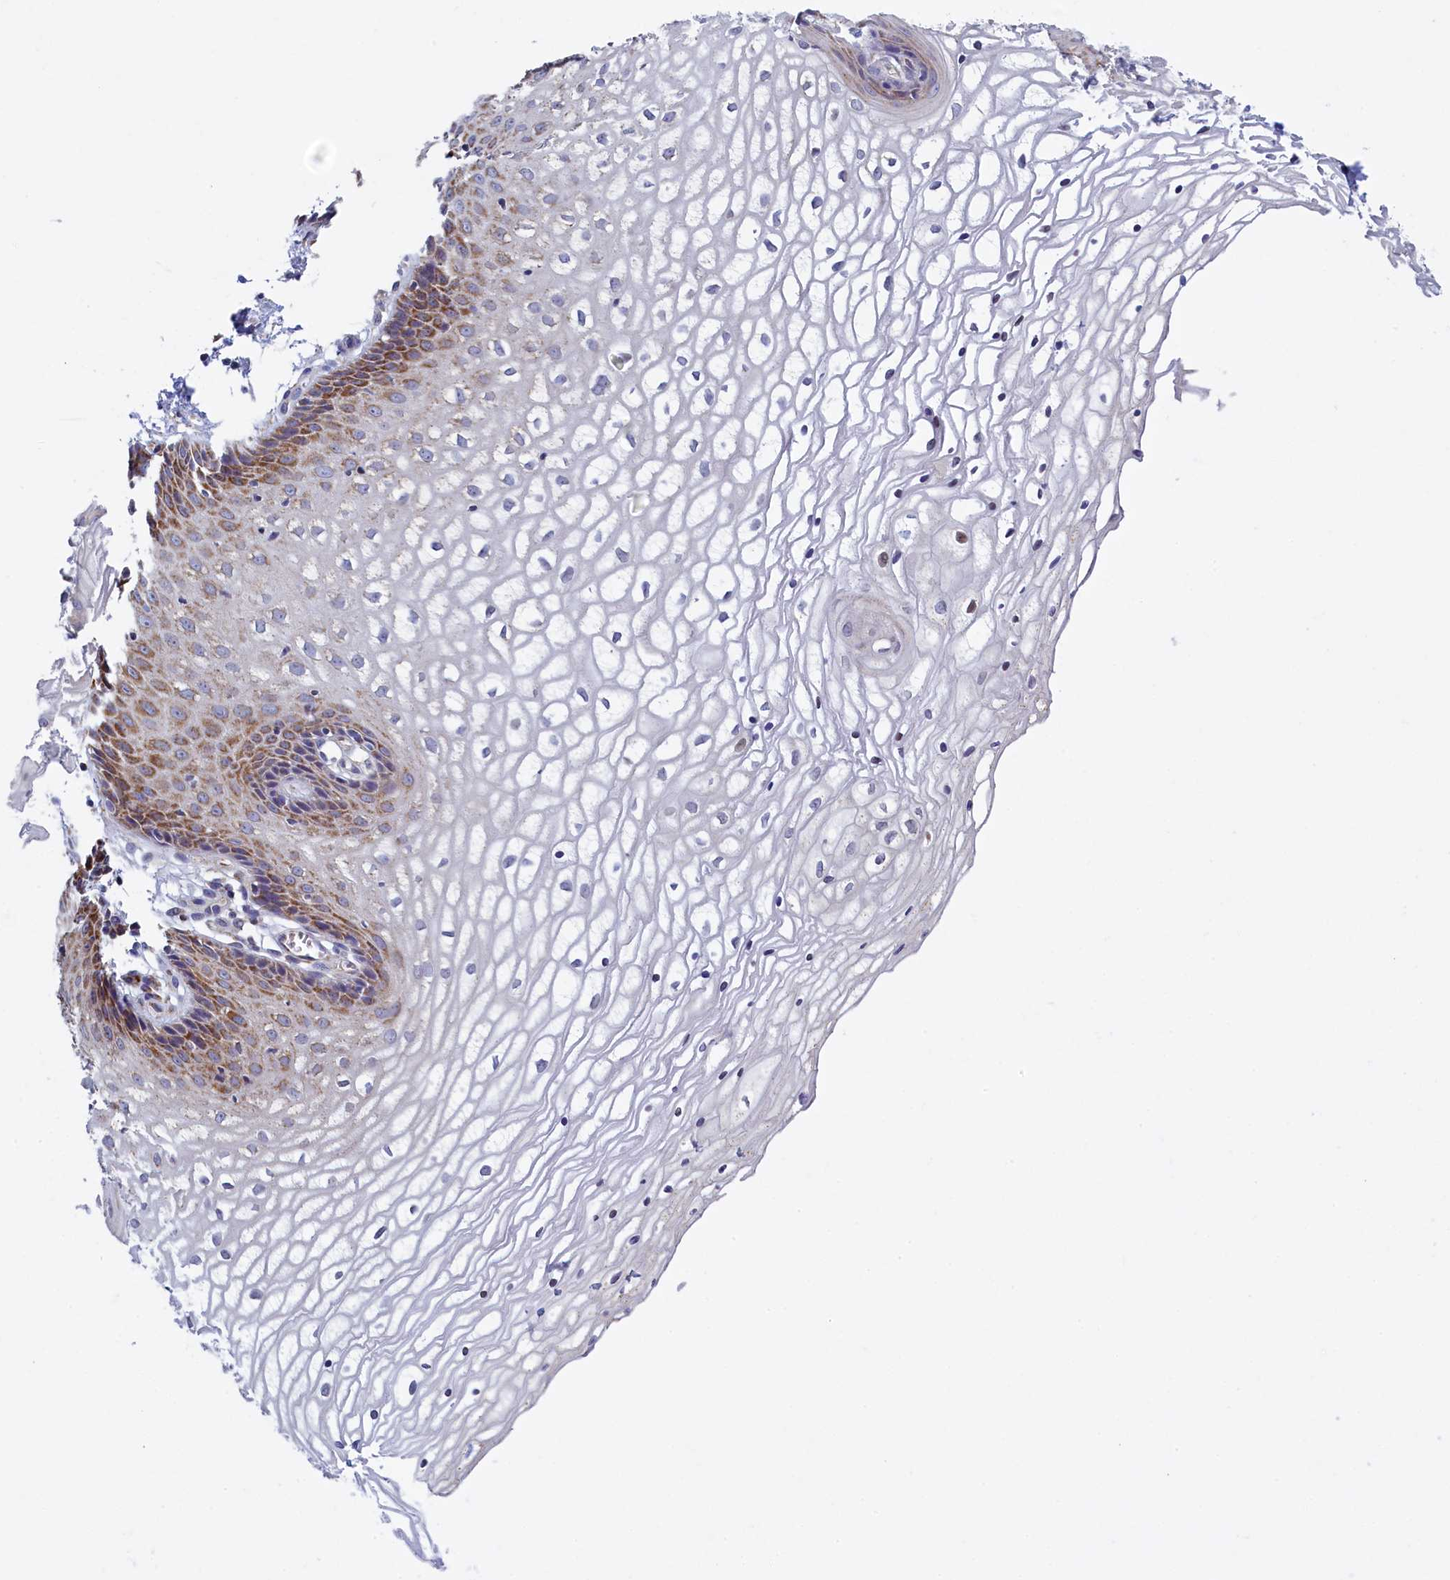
{"staining": {"intensity": "moderate", "quantity": "25%-75%", "location": "cytoplasmic/membranous"}, "tissue": "vagina", "cell_type": "Squamous epithelial cells", "image_type": "normal", "snomed": [{"axis": "morphology", "description": "Normal tissue, NOS"}, {"axis": "topography", "description": "Vagina"}], "caption": "A histopathology image of vagina stained for a protein exhibits moderate cytoplasmic/membranous brown staining in squamous epithelial cells. Nuclei are stained in blue.", "gene": "IFT122", "patient": {"sex": "female", "age": 34}}